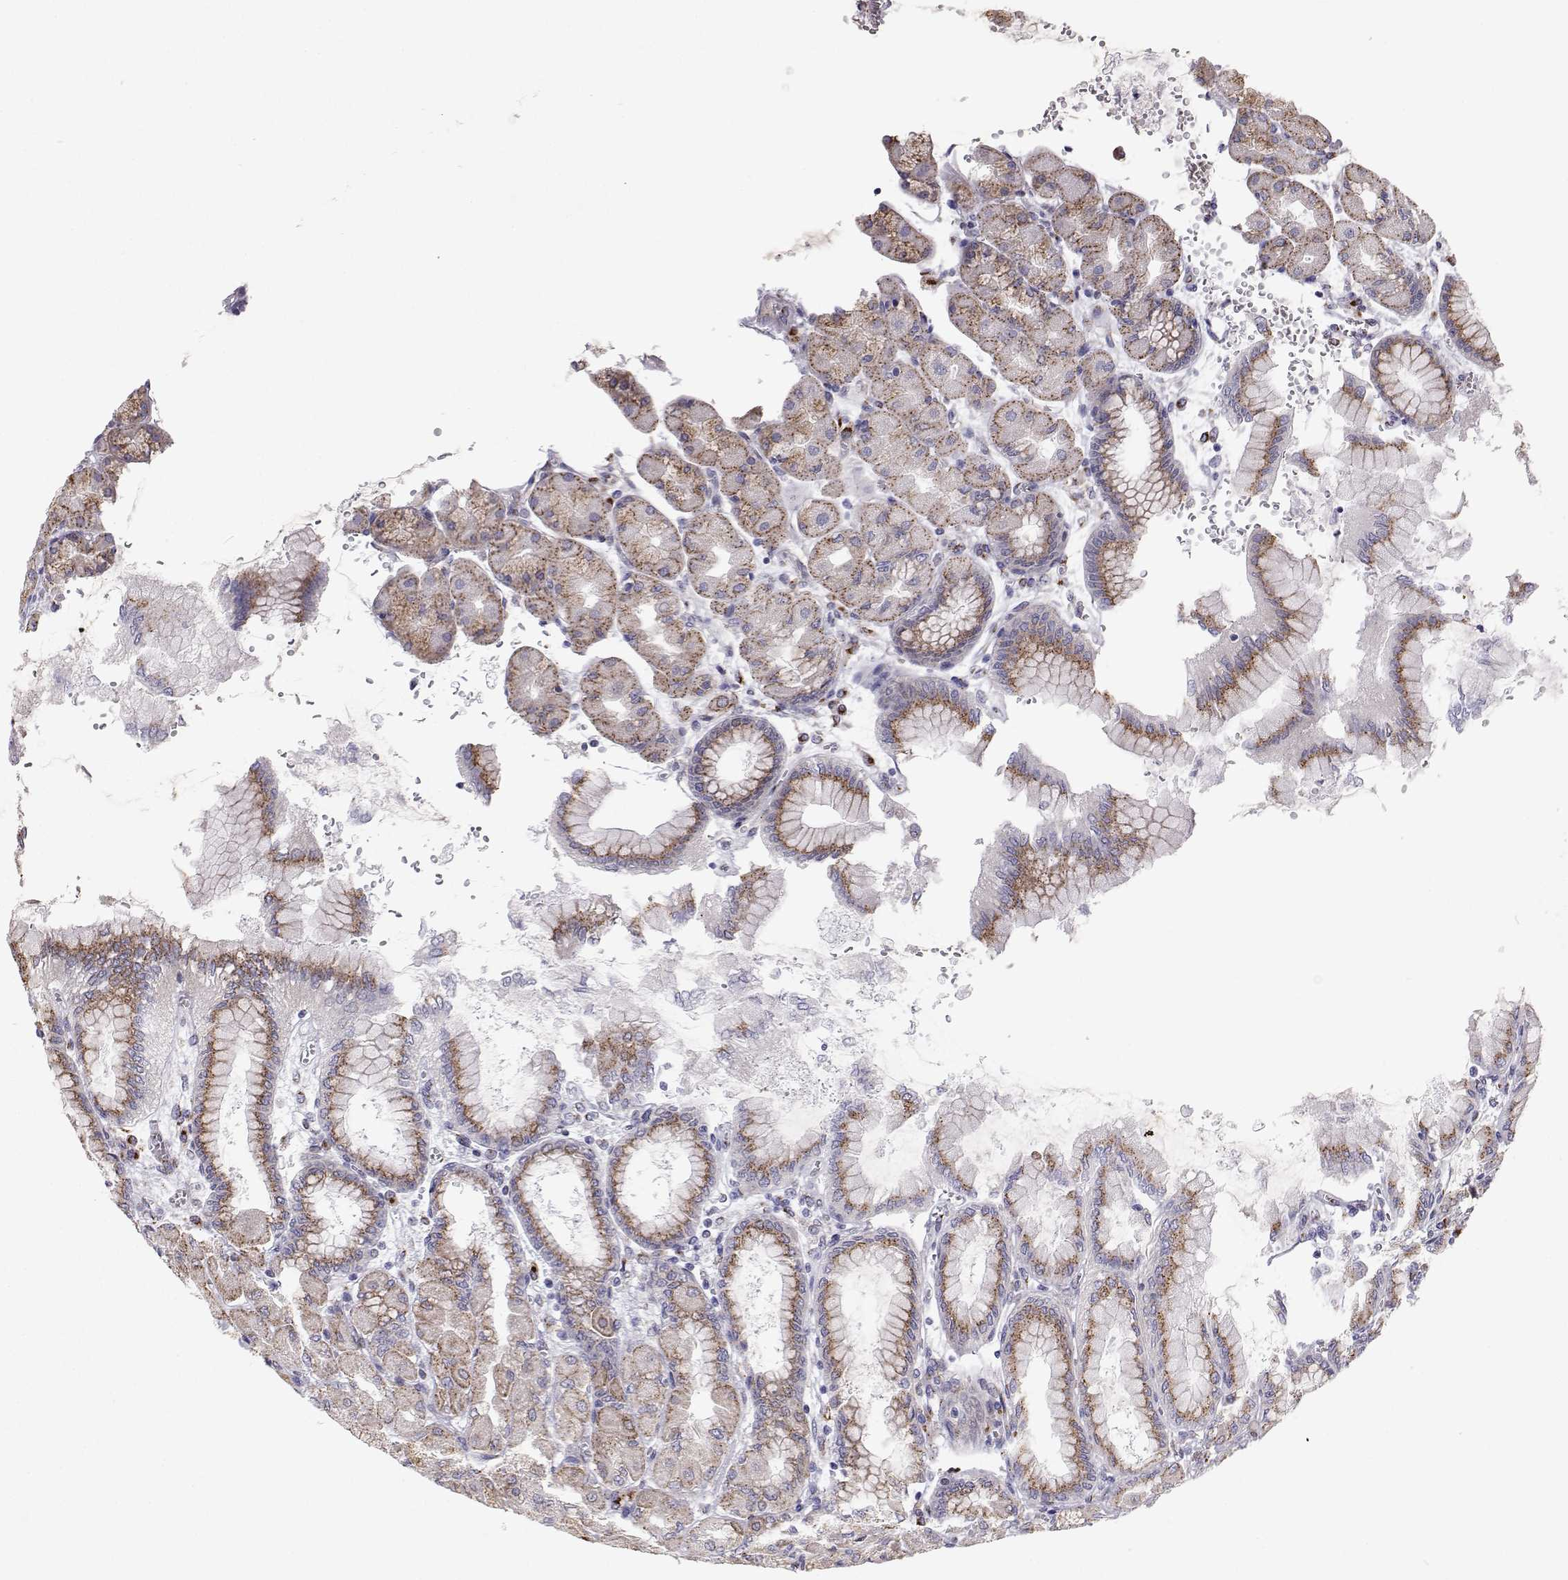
{"staining": {"intensity": "moderate", "quantity": "25%-75%", "location": "cytoplasmic/membranous"}, "tissue": "stomach", "cell_type": "Glandular cells", "image_type": "normal", "snomed": [{"axis": "morphology", "description": "Normal tissue, NOS"}, {"axis": "topography", "description": "Stomach, upper"}], "caption": "Glandular cells show medium levels of moderate cytoplasmic/membranous staining in about 25%-75% of cells in normal stomach.", "gene": "STARD13", "patient": {"sex": "female", "age": 56}}